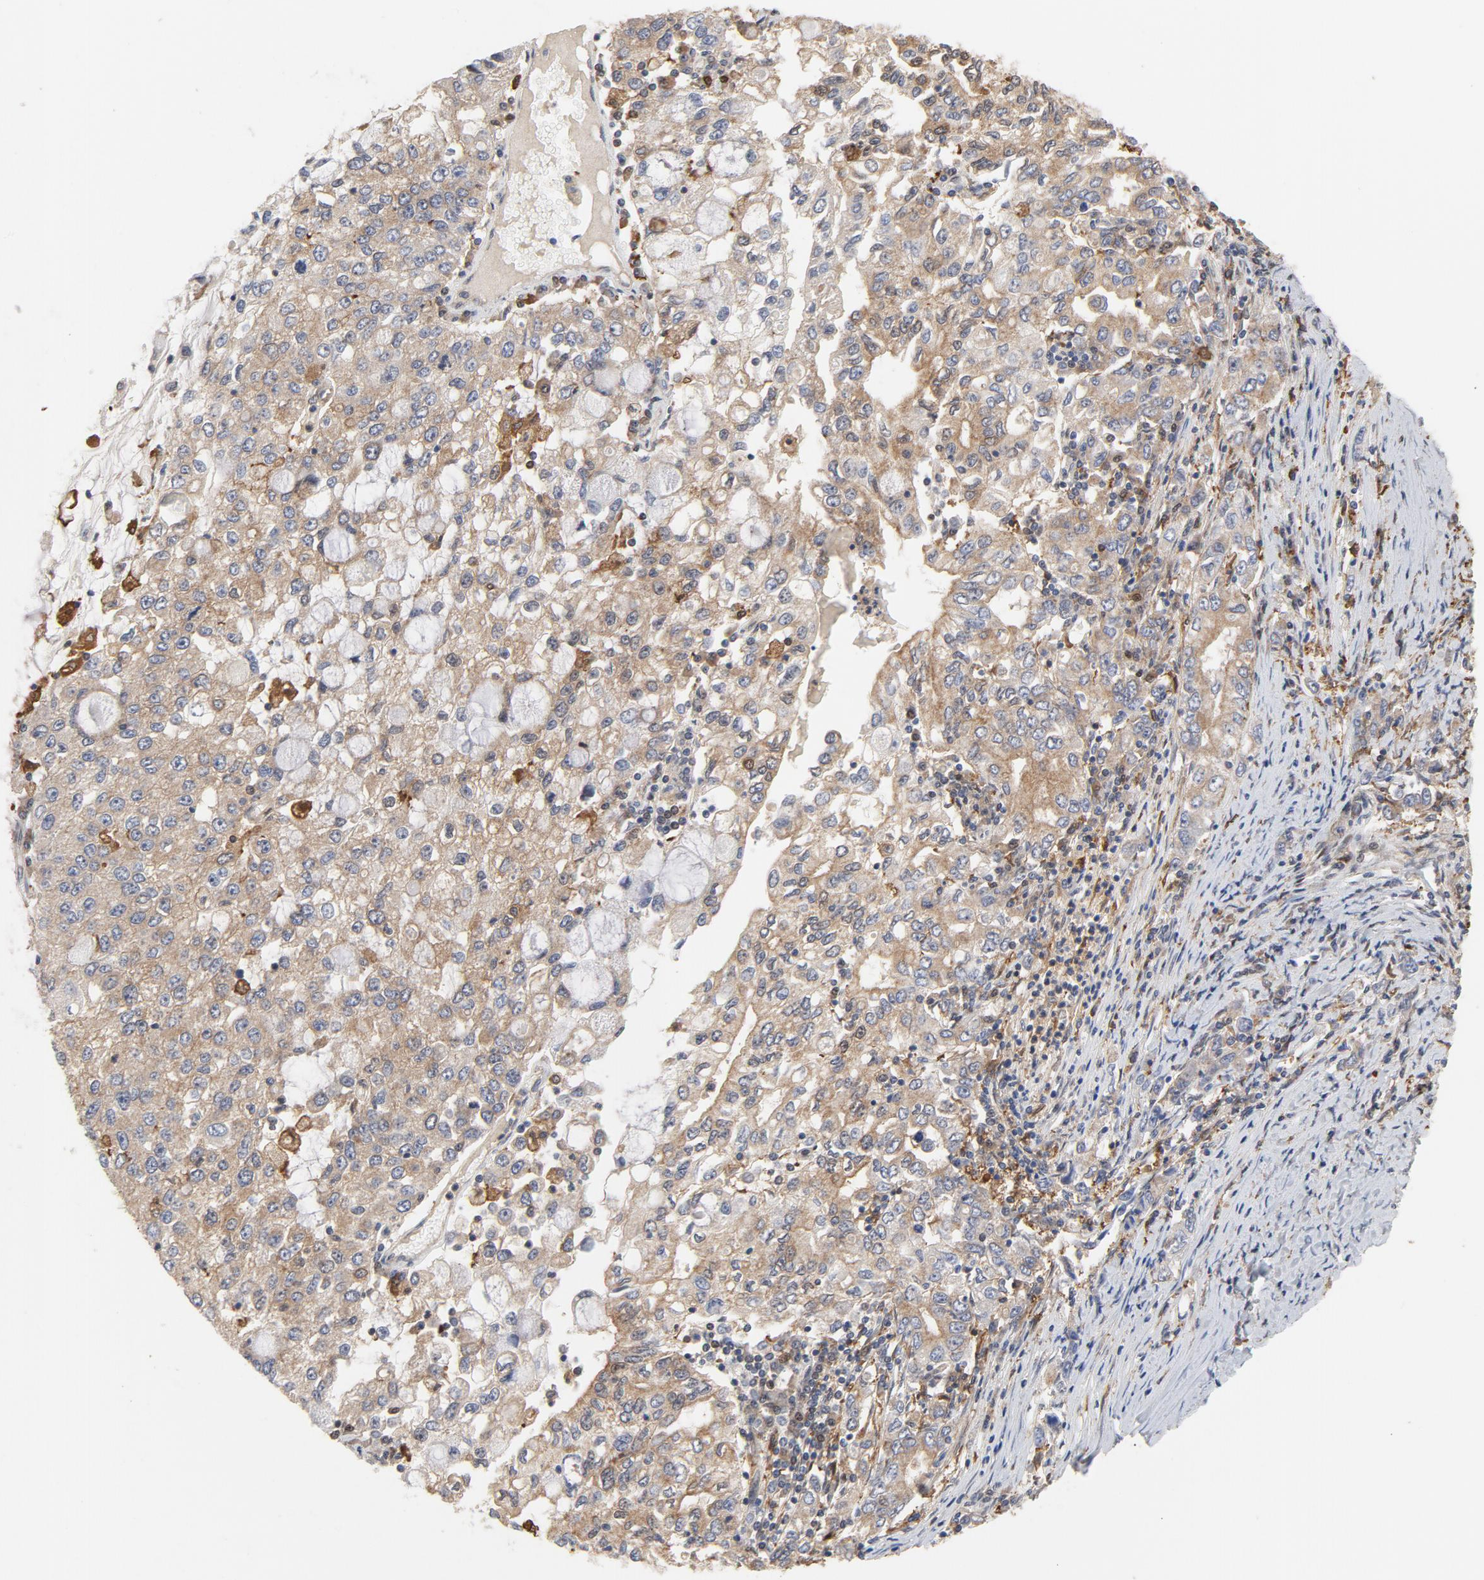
{"staining": {"intensity": "moderate", "quantity": ">75%", "location": "cytoplasmic/membranous"}, "tissue": "stomach cancer", "cell_type": "Tumor cells", "image_type": "cancer", "snomed": [{"axis": "morphology", "description": "Adenocarcinoma, NOS"}, {"axis": "topography", "description": "Stomach, lower"}], "caption": "Human stomach cancer (adenocarcinoma) stained with a brown dye exhibits moderate cytoplasmic/membranous positive positivity in about >75% of tumor cells.", "gene": "RAPGEF4", "patient": {"sex": "female", "age": 72}}